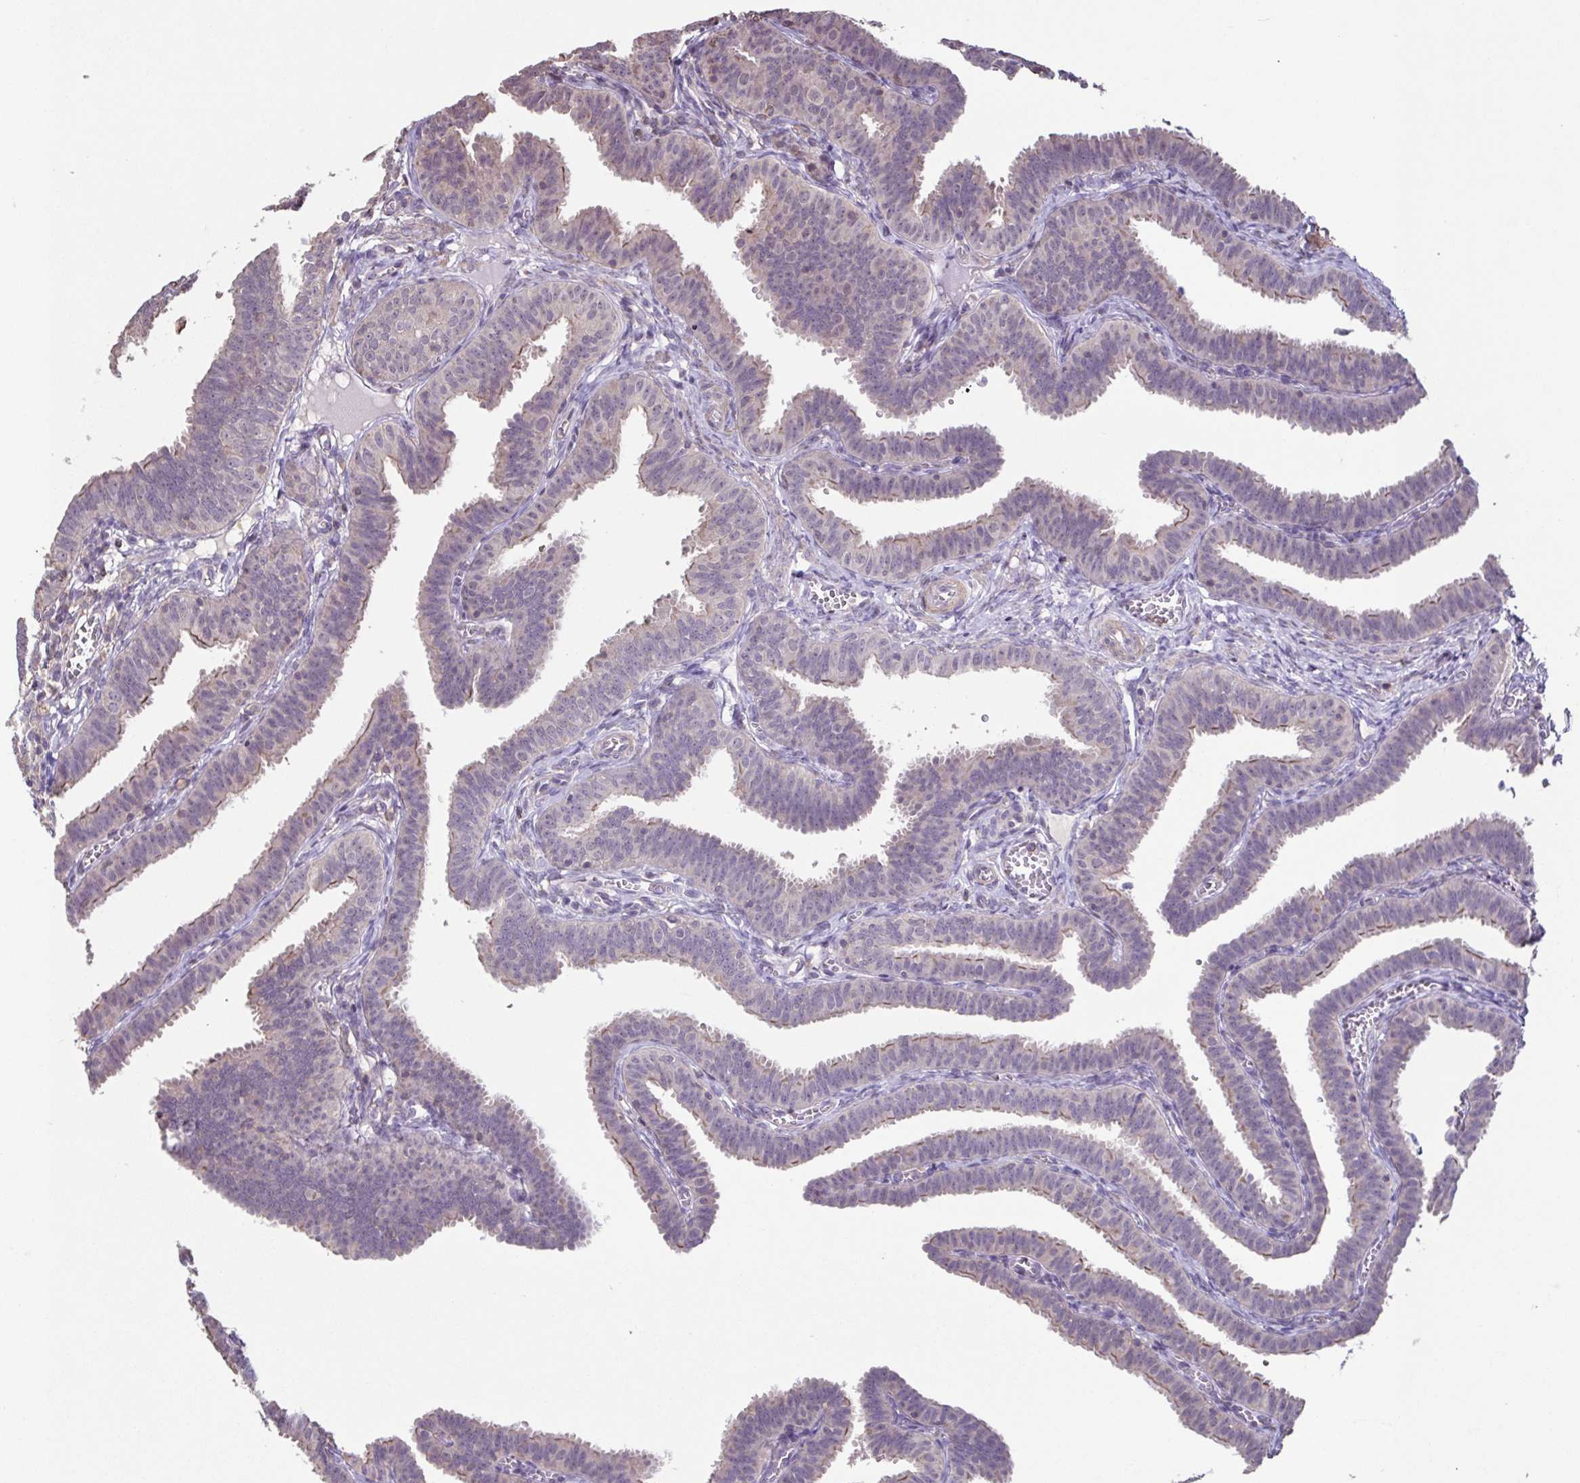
{"staining": {"intensity": "weak", "quantity": "25%-75%", "location": "cytoplasmic/membranous"}, "tissue": "fallopian tube", "cell_type": "Glandular cells", "image_type": "normal", "snomed": [{"axis": "morphology", "description": "Normal tissue, NOS"}, {"axis": "topography", "description": "Fallopian tube"}], "caption": "Immunohistochemistry (IHC) photomicrograph of normal fallopian tube stained for a protein (brown), which exhibits low levels of weak cytoplasmic/membranous positivity in approximately 25%-75% of glandular cells.", "gene": "ACTRT2", "patient": {"sex": "female", "age": 25}}